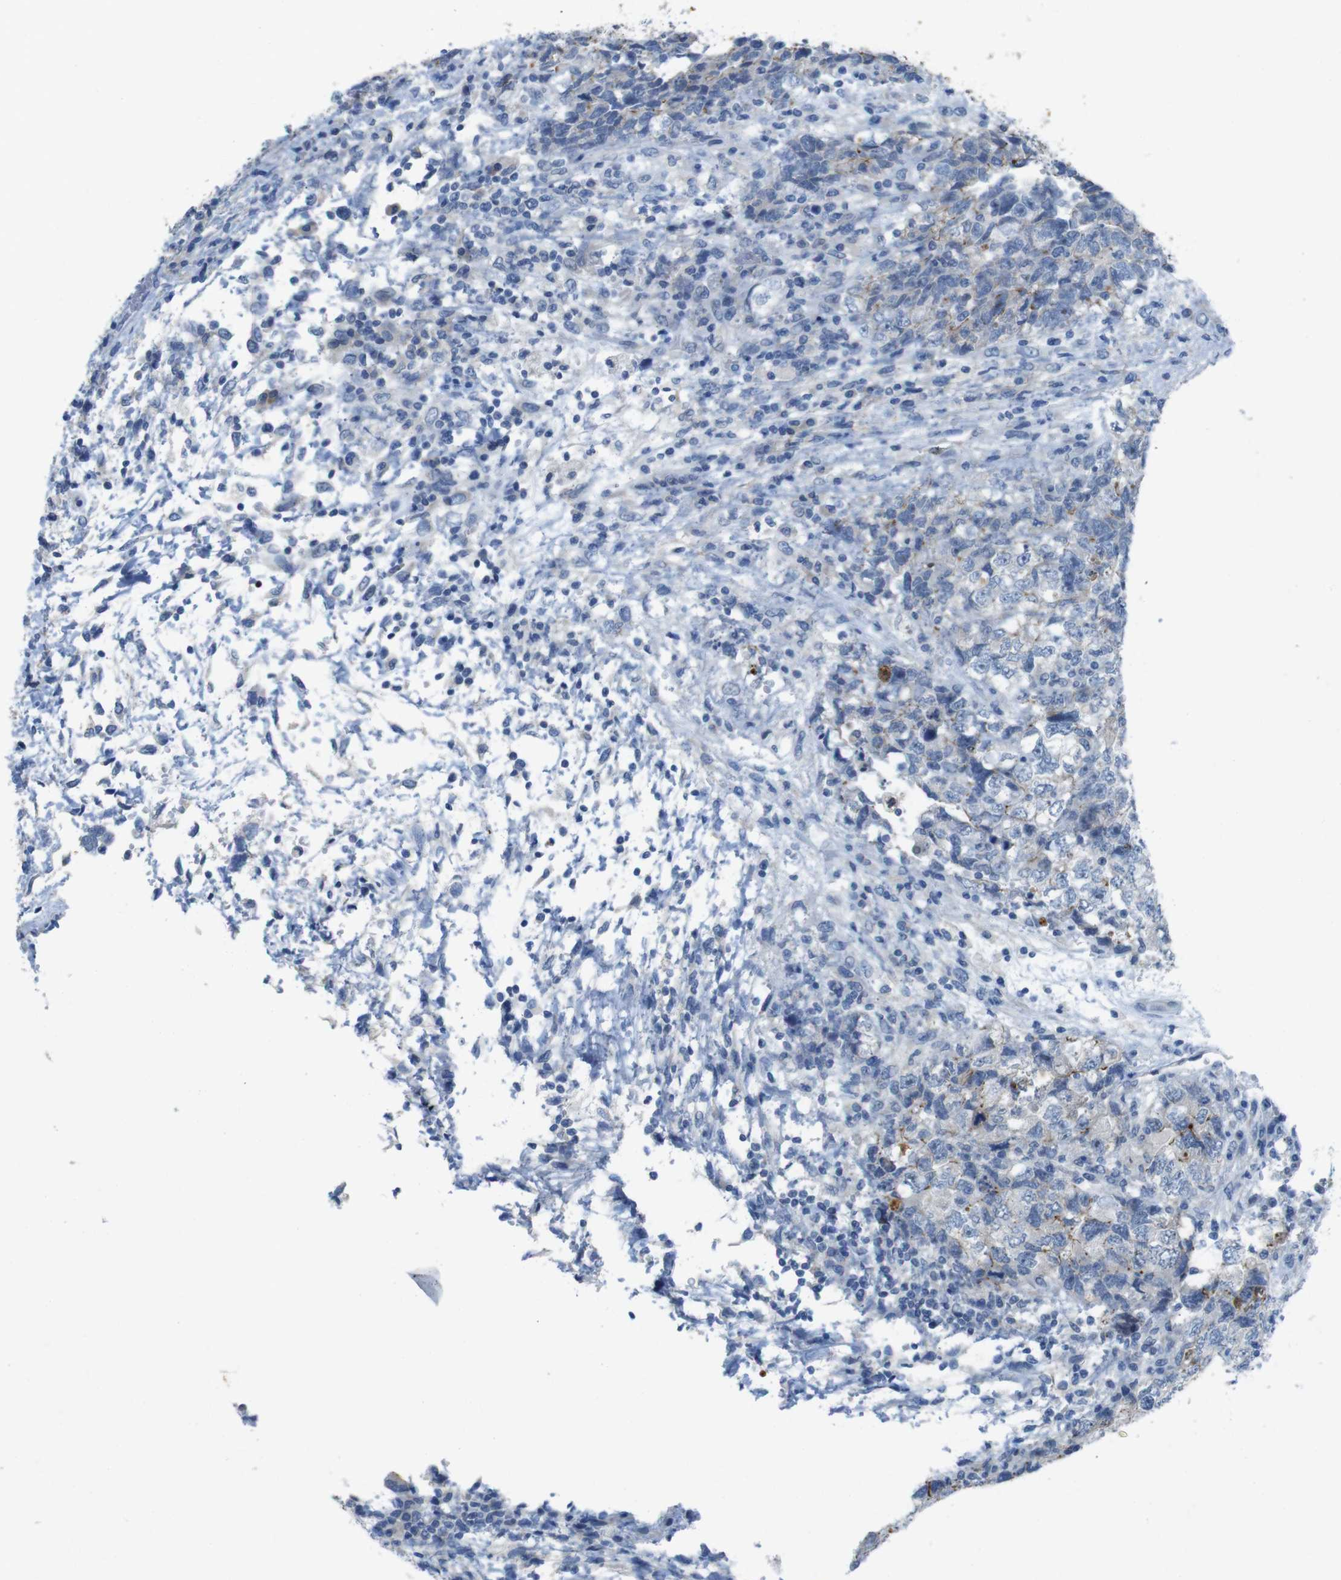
{"staining": {"intensity": "negative", "quantity": "none", "location": "none"}, "tissue": "testis cancer", "cell_type": "Tumor cells", "image_type": "cancer", "snomed": [{"axis": "morphology", "description": "Carcinoma, Embryonal, NOS"}, {"axis": "topography", "description": "Testis"}], "caption": "Tumor cells are negative for protein expression in human testis cancer.", "gene": "TJP3", "patient": {"sex": "male", "age": 36}}